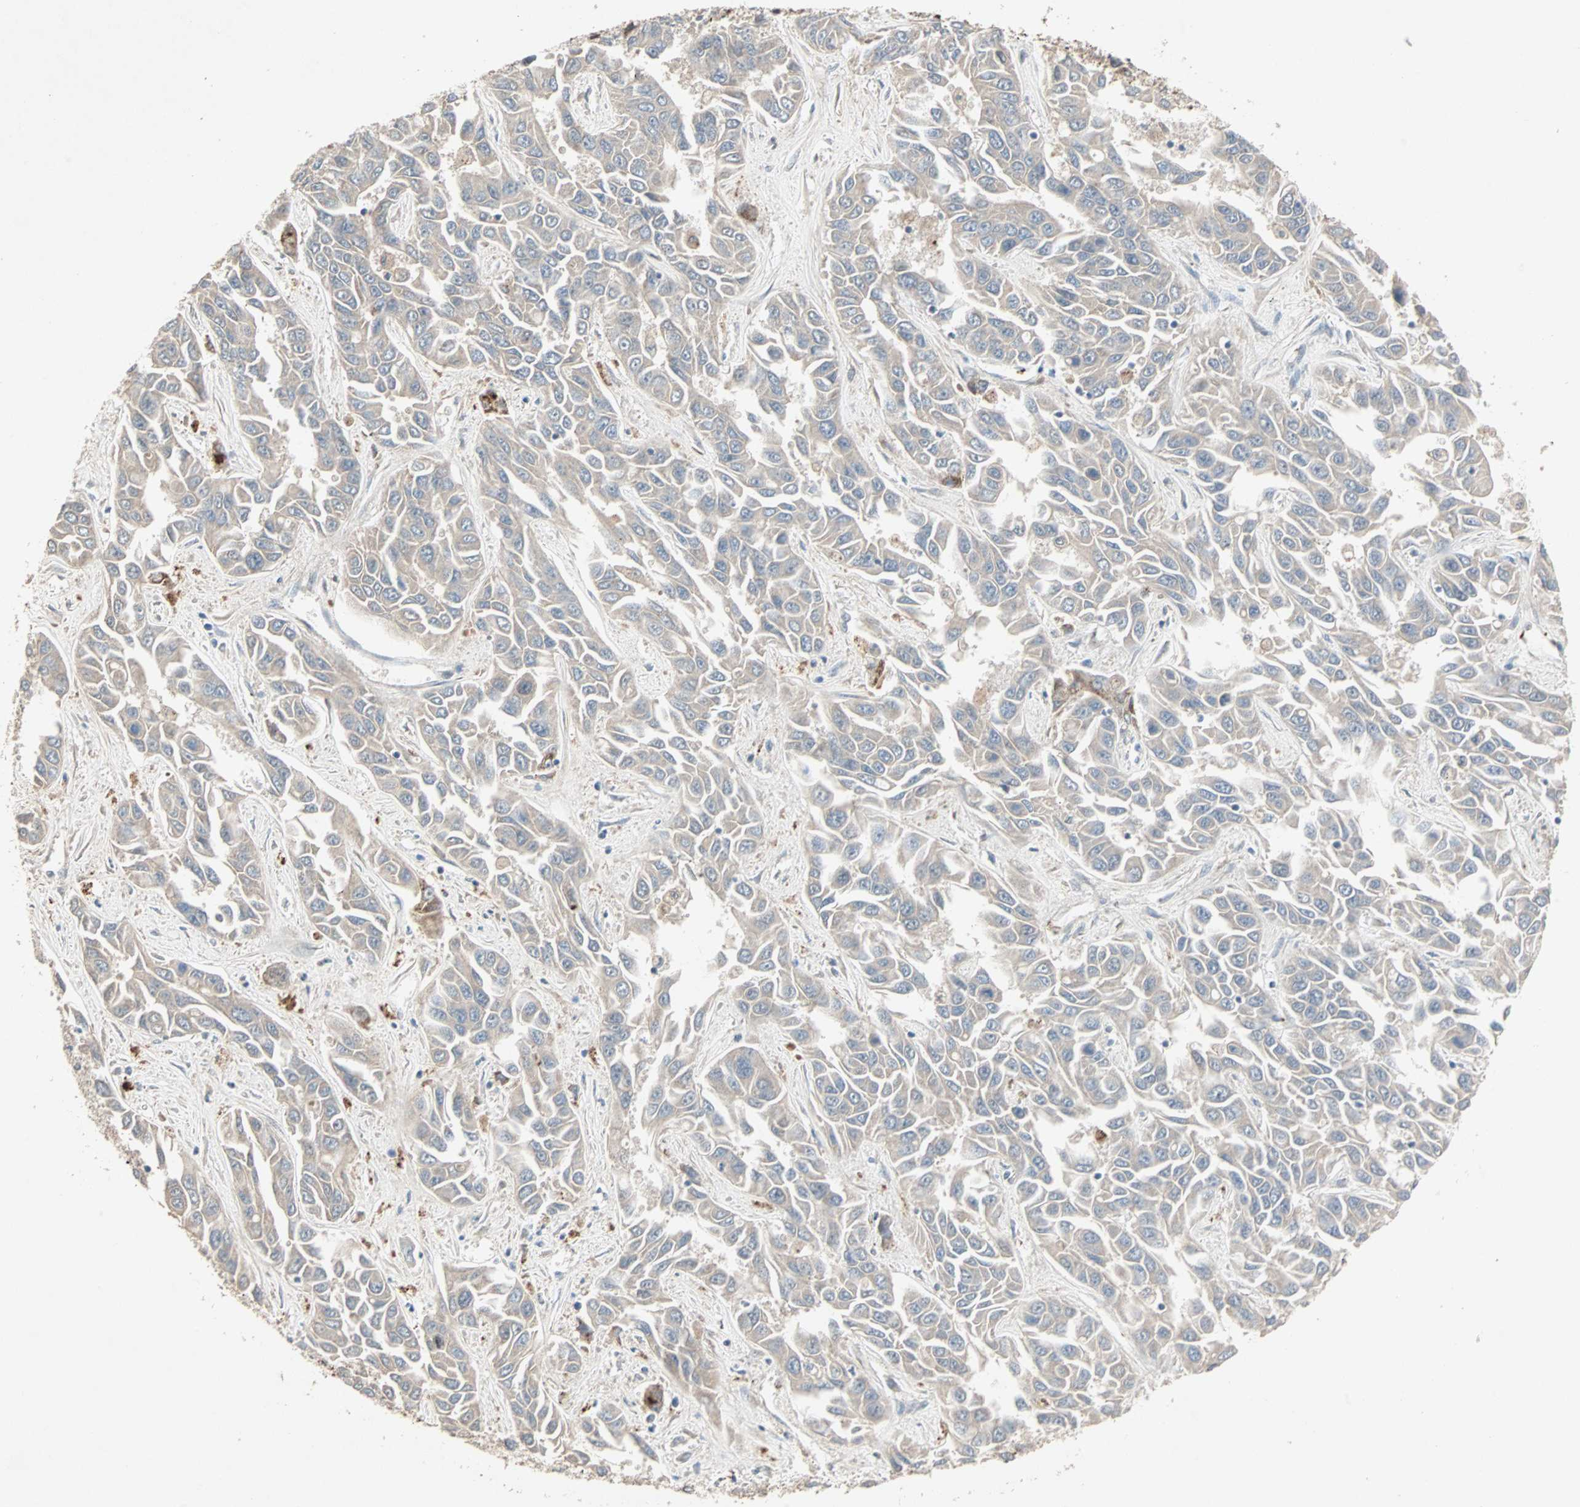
{"staining": {"intensity": "weak", "quantity": "<25%", "location": "cytoplasmic/membranous"}, "tissue": "liver cancer", "cell_type": "Tumor cells", "image_type": "cancer", "snomed": [{"axis": "morphology", "description": "Cholangiocarcinoma"}, {"axis": "topography", "description": "Liver"}], "caption": "The histopathology image reveals no staining of tumor cells in liver cholangiocarcinoma.", "gene": "JMJD7-PLA2G4B", "patient": {"sex": "female", "age": 52}}